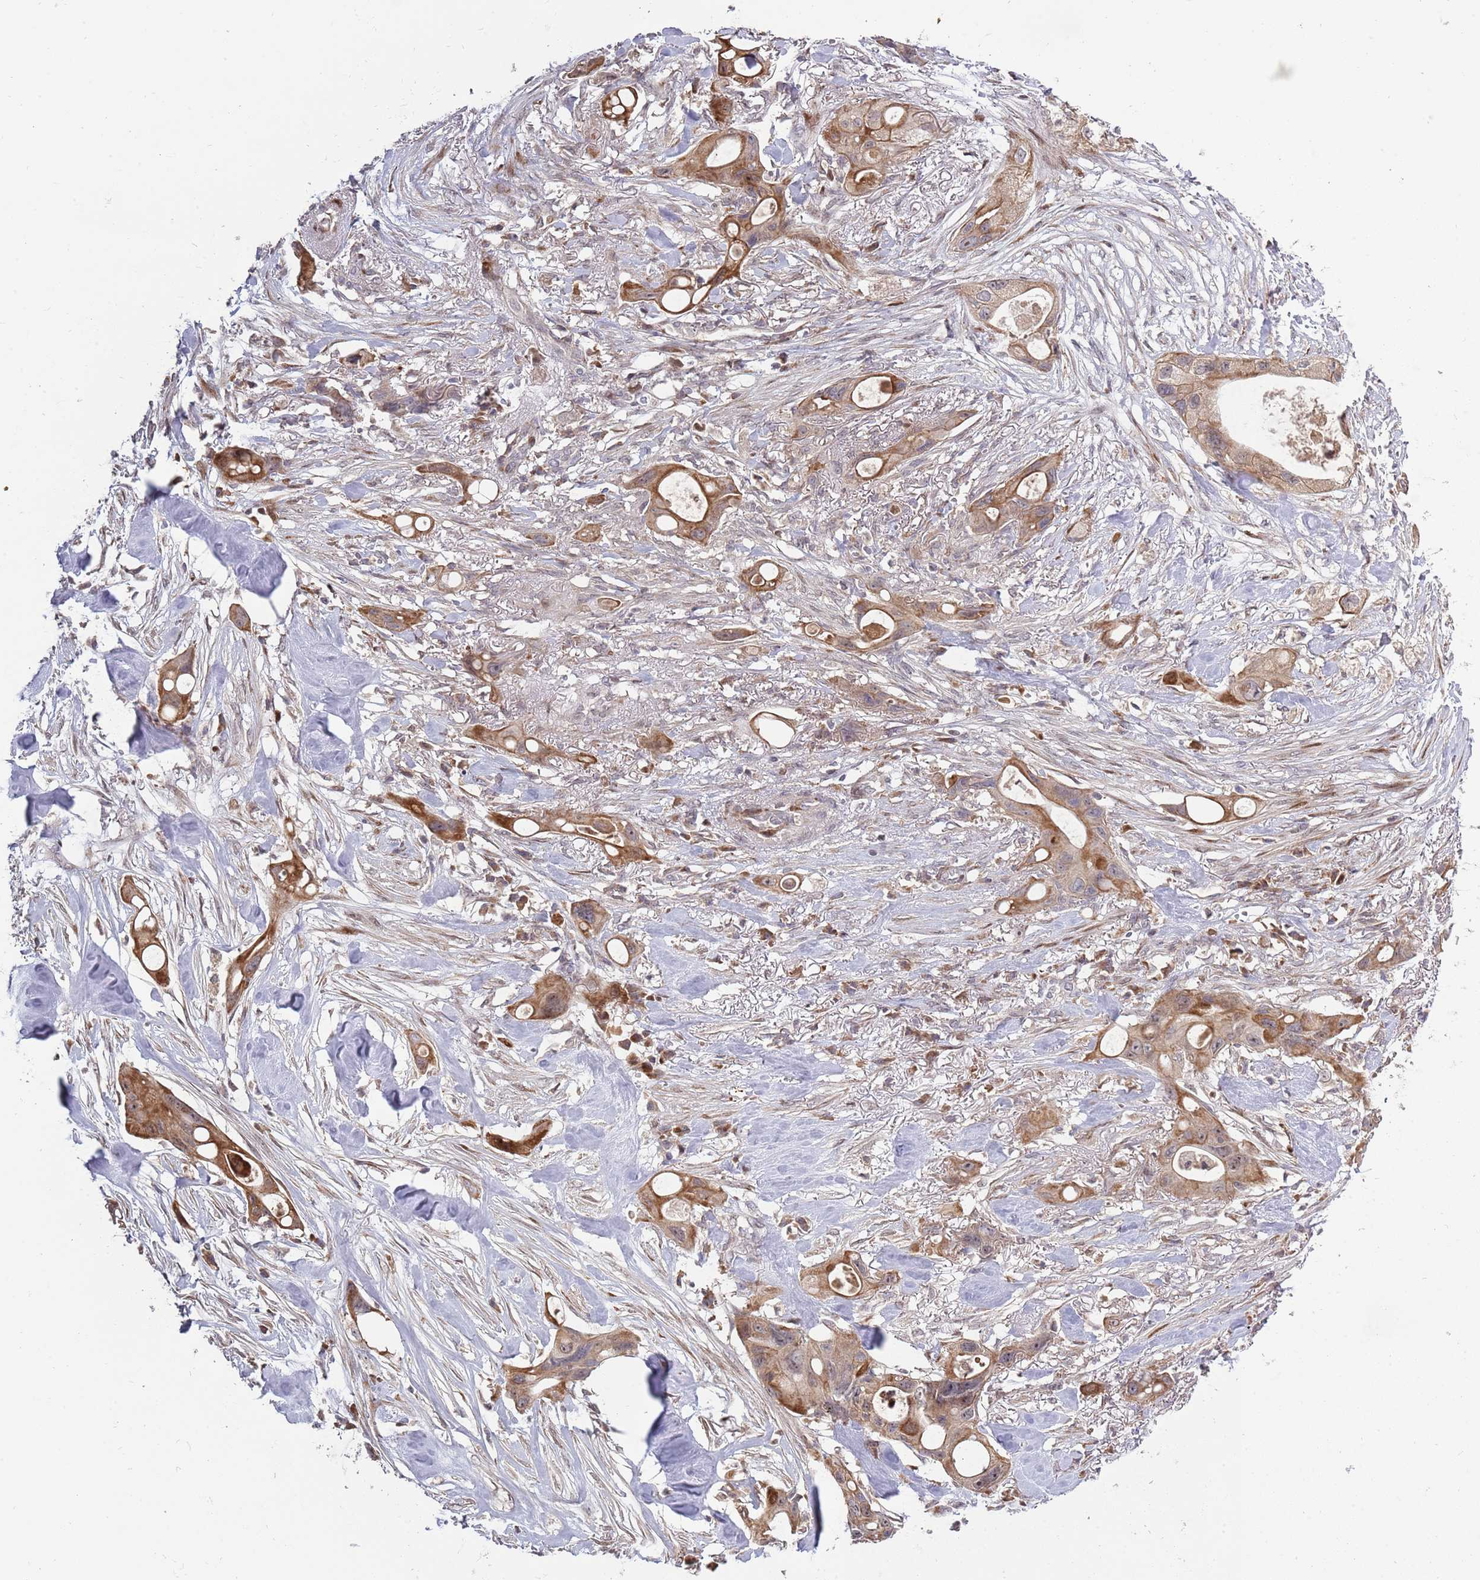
{"staining": {"intensity": "moderate", "quantity": ">75%", "location": "cytoplasmic/membranous"}, "tissue": "ovarian cancer", "cell_type": "Tumor cells", "image_type": "cancer", "snomed": [{"axis": "morphology", "description": "Cystadenocarcinoma, mucinous, NOS"}, {"axis": "topography", "description": "Ovary"}], "caption": "Mucinous cystadenocarcinoma (ovarian) stained with DAB (3,3'-diaminobenzidine) immunohistochemistry displays medium levels of moderate cytoplasmic/membranous positivity in approximately >75% of tumor cells. (DAB (3,3'-diaminobenzidine) IHC with brightfield microscopy, high magnification).", "gene": "SYNDIG1L", "patient": {"sex": "female", "age": 70}}